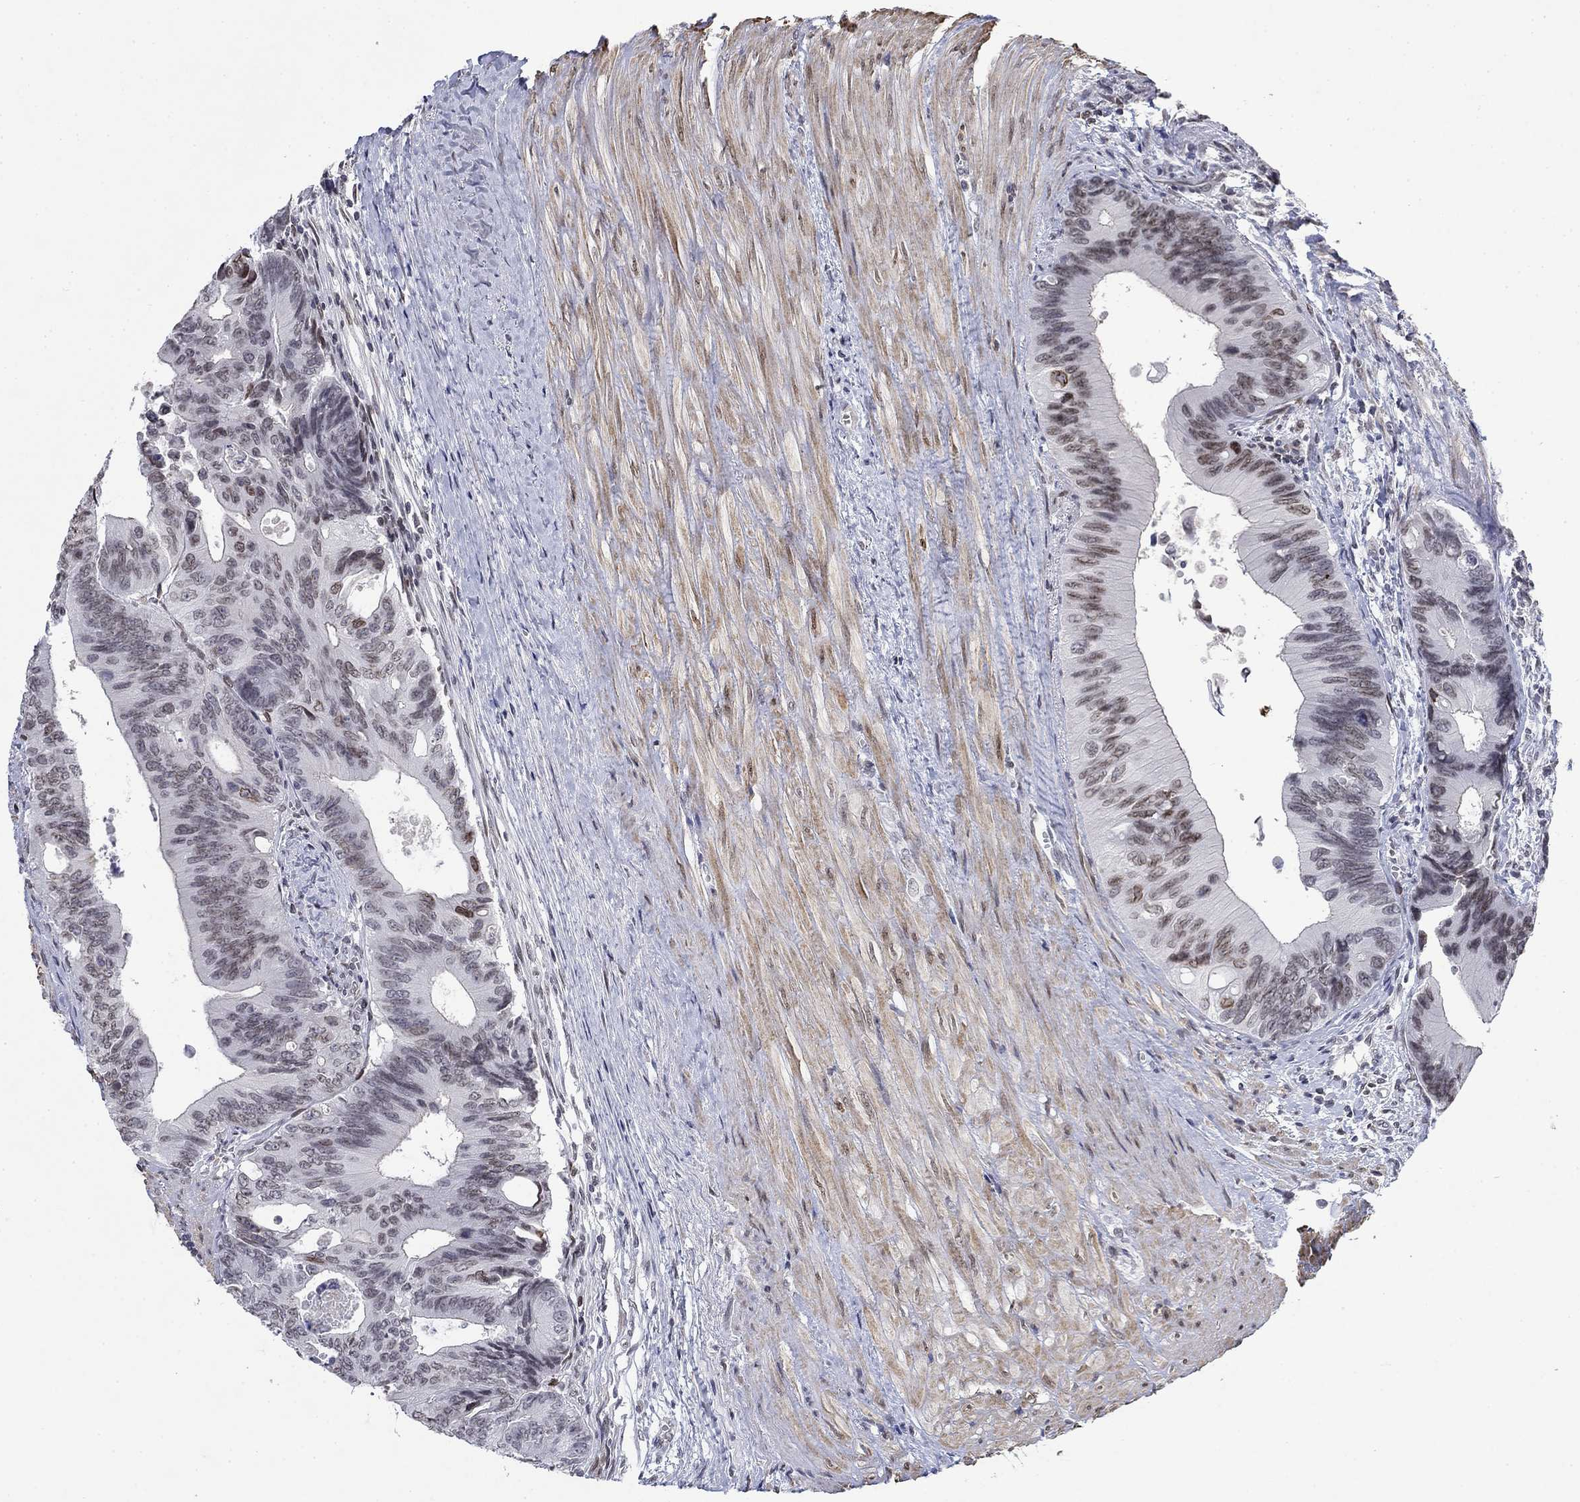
{"staining": {"intensity": "strong", "quantity": "<25%", "location": "nuclear"}, "tissue": "colorectal cancer", "cell_type": "Tumor cells", "image_type": "cancer", "snomed": [{"axis": "morphology", "description": "Normal tissue, NOS"}, {"axis": "morphology", "description": "Adenocarcinoma, NOS"}, {"axis": "topography", "description": "Colon"}], "caption": "Protein staining shows strong nuclear staining in approximately <25% of tumor cells in colorectal cancer.", "gene": "TOR1AIP1", "patient": {"sex": "male", "age": 65}}